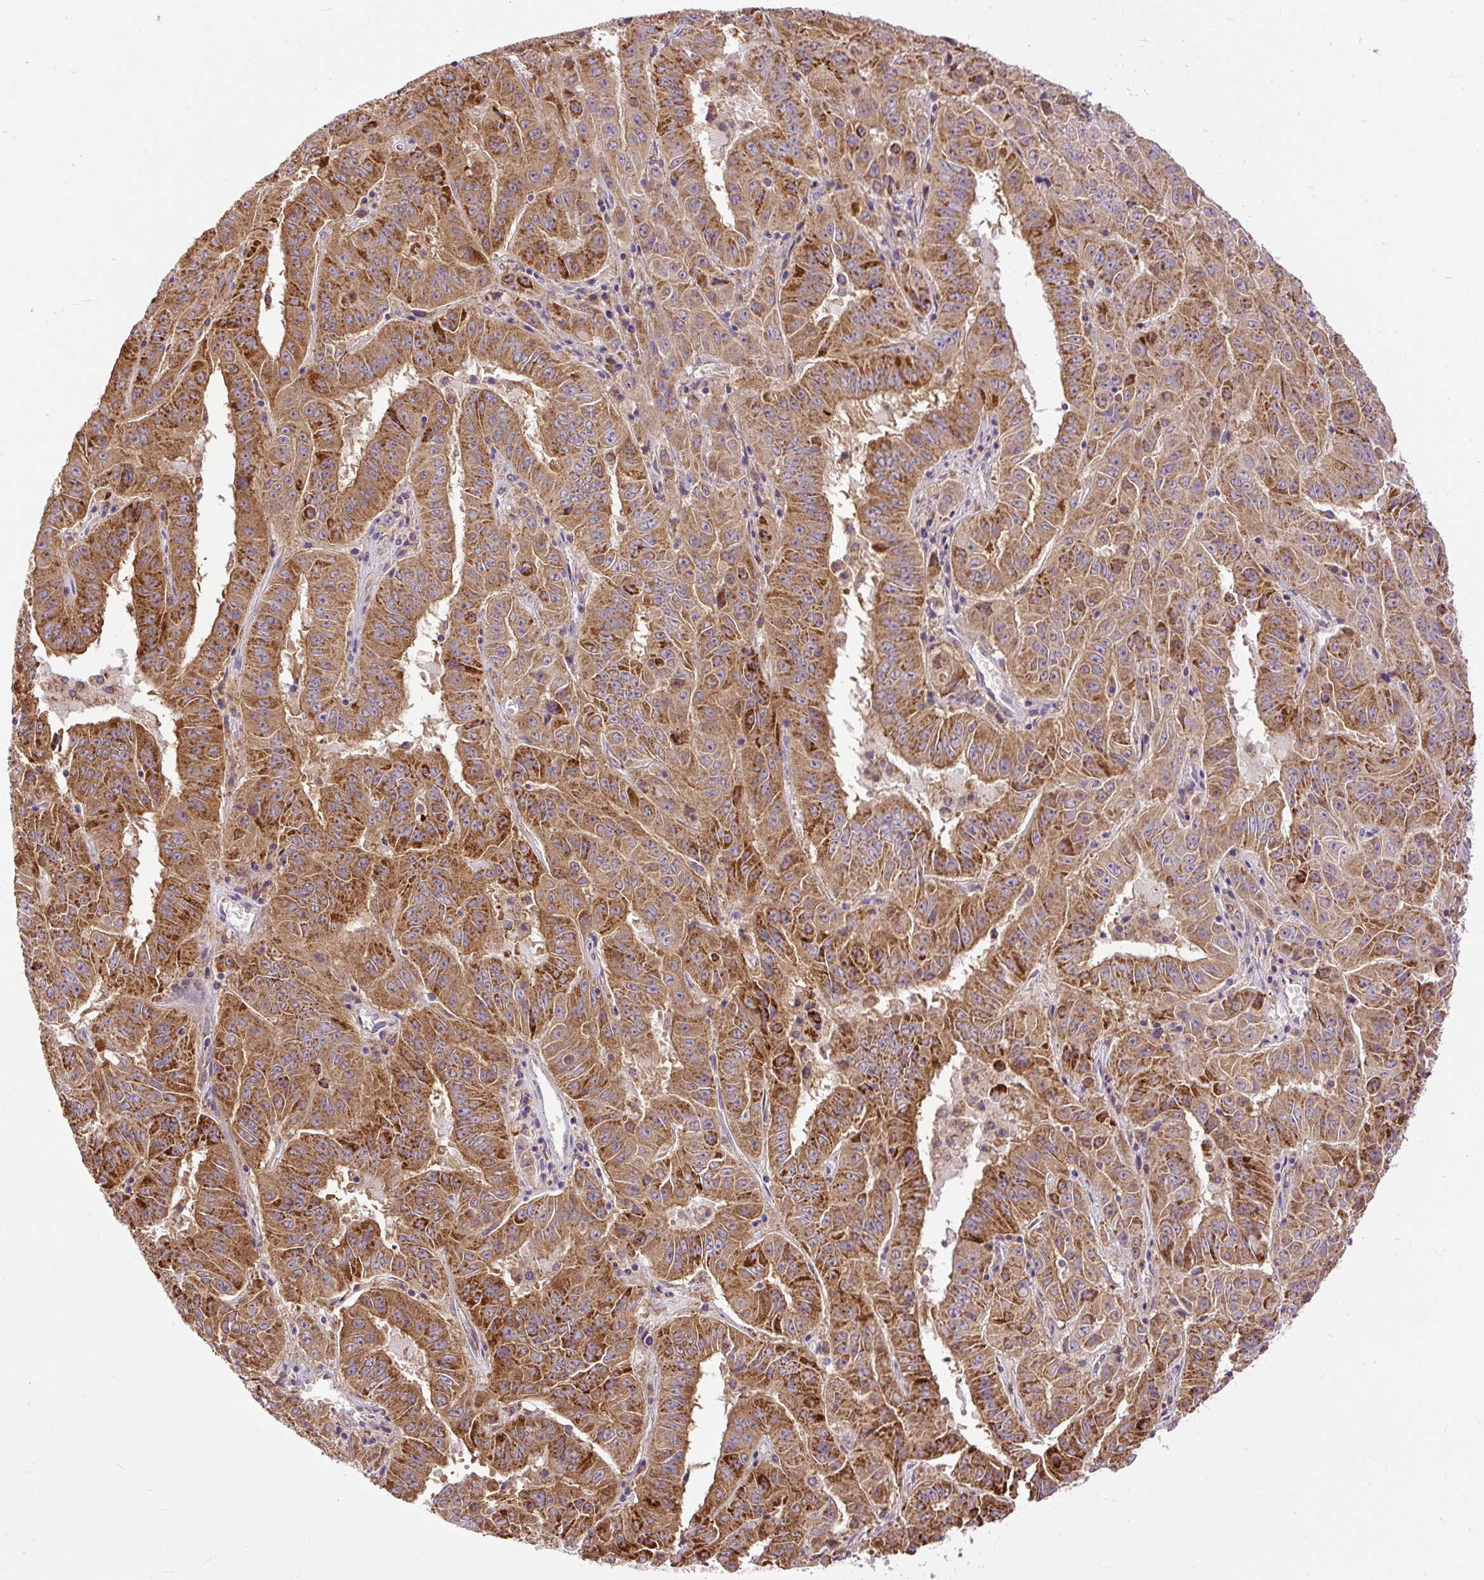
{"staining": {"intensity": "moderate", "quantity": ">75%", "location": "cytoplasmic/membranous"}, "tissue": "pancreatic cancer", "cell_type": "Tumor cells", "image_type": "cancer", "snomed": [{"axis": "morphology", "description": "Adenocarcinoma, NOS"}, {"axis": "topography", "description": "Pancreas"}], "caption": "Immunohistochemistry (IHC) photomicrograph of neoplastic tissue: pancreatic cancer stained using immunohistochemistry reveals medium levels of moderate protein expression localized specifically in the cytoplasmic/membranous of tumor cells, appearing as a cytoplasmic/membranous brown color.", "gene": "TM2D3", "patient": {"sex": "male", "age": 63}}